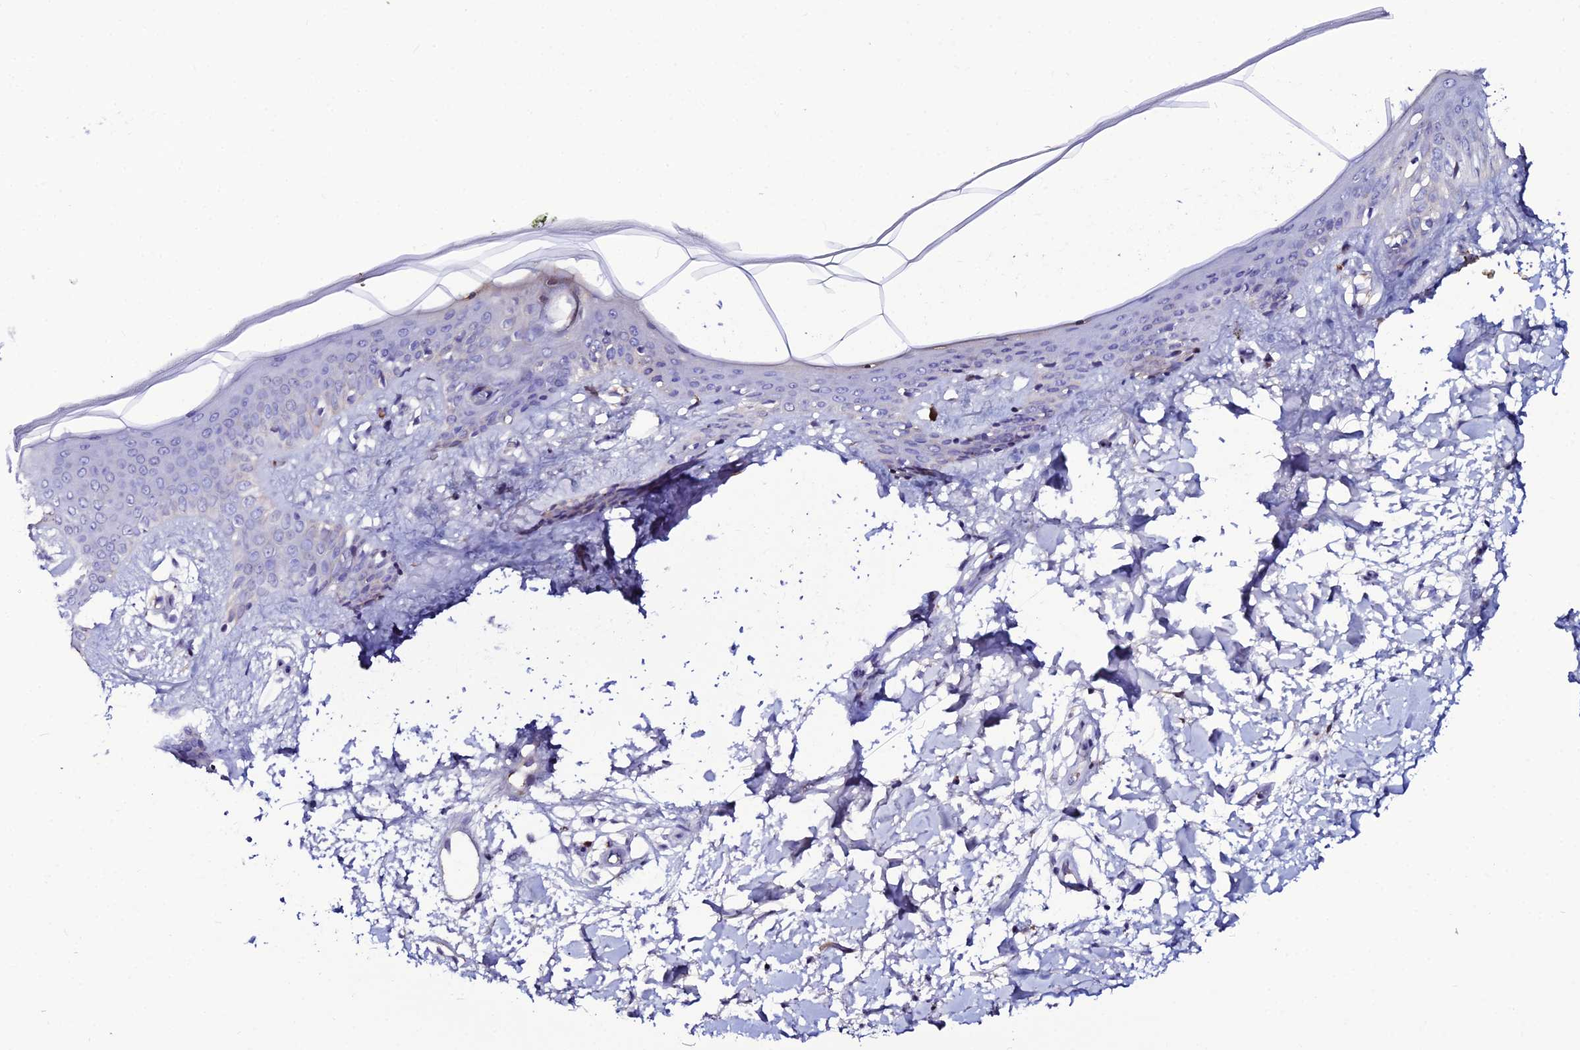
{"staining": {"intensity": "negative", "quantity": "none", "location": "none"}, "tissue": "skin", "cell_type": "Fibroblasts", "image_type": "normal", "snomed": [{"axis": "morphology", "description": "Normal tissue, NOS"}, {"axis": "topography", "description": "Skin"}], "caption": "Normal skin was stained to show a protein in brown. There is no significant staining in fibroblasts. (Stains: DAB (3,3'-diaminobenzidine) immunohistochemistry with hematoxylin counter stain, Microscopy: brightfield microscopy at high magnification).", "gene": "DEFB132", "patient": {"sex": "female", "age": 34}}